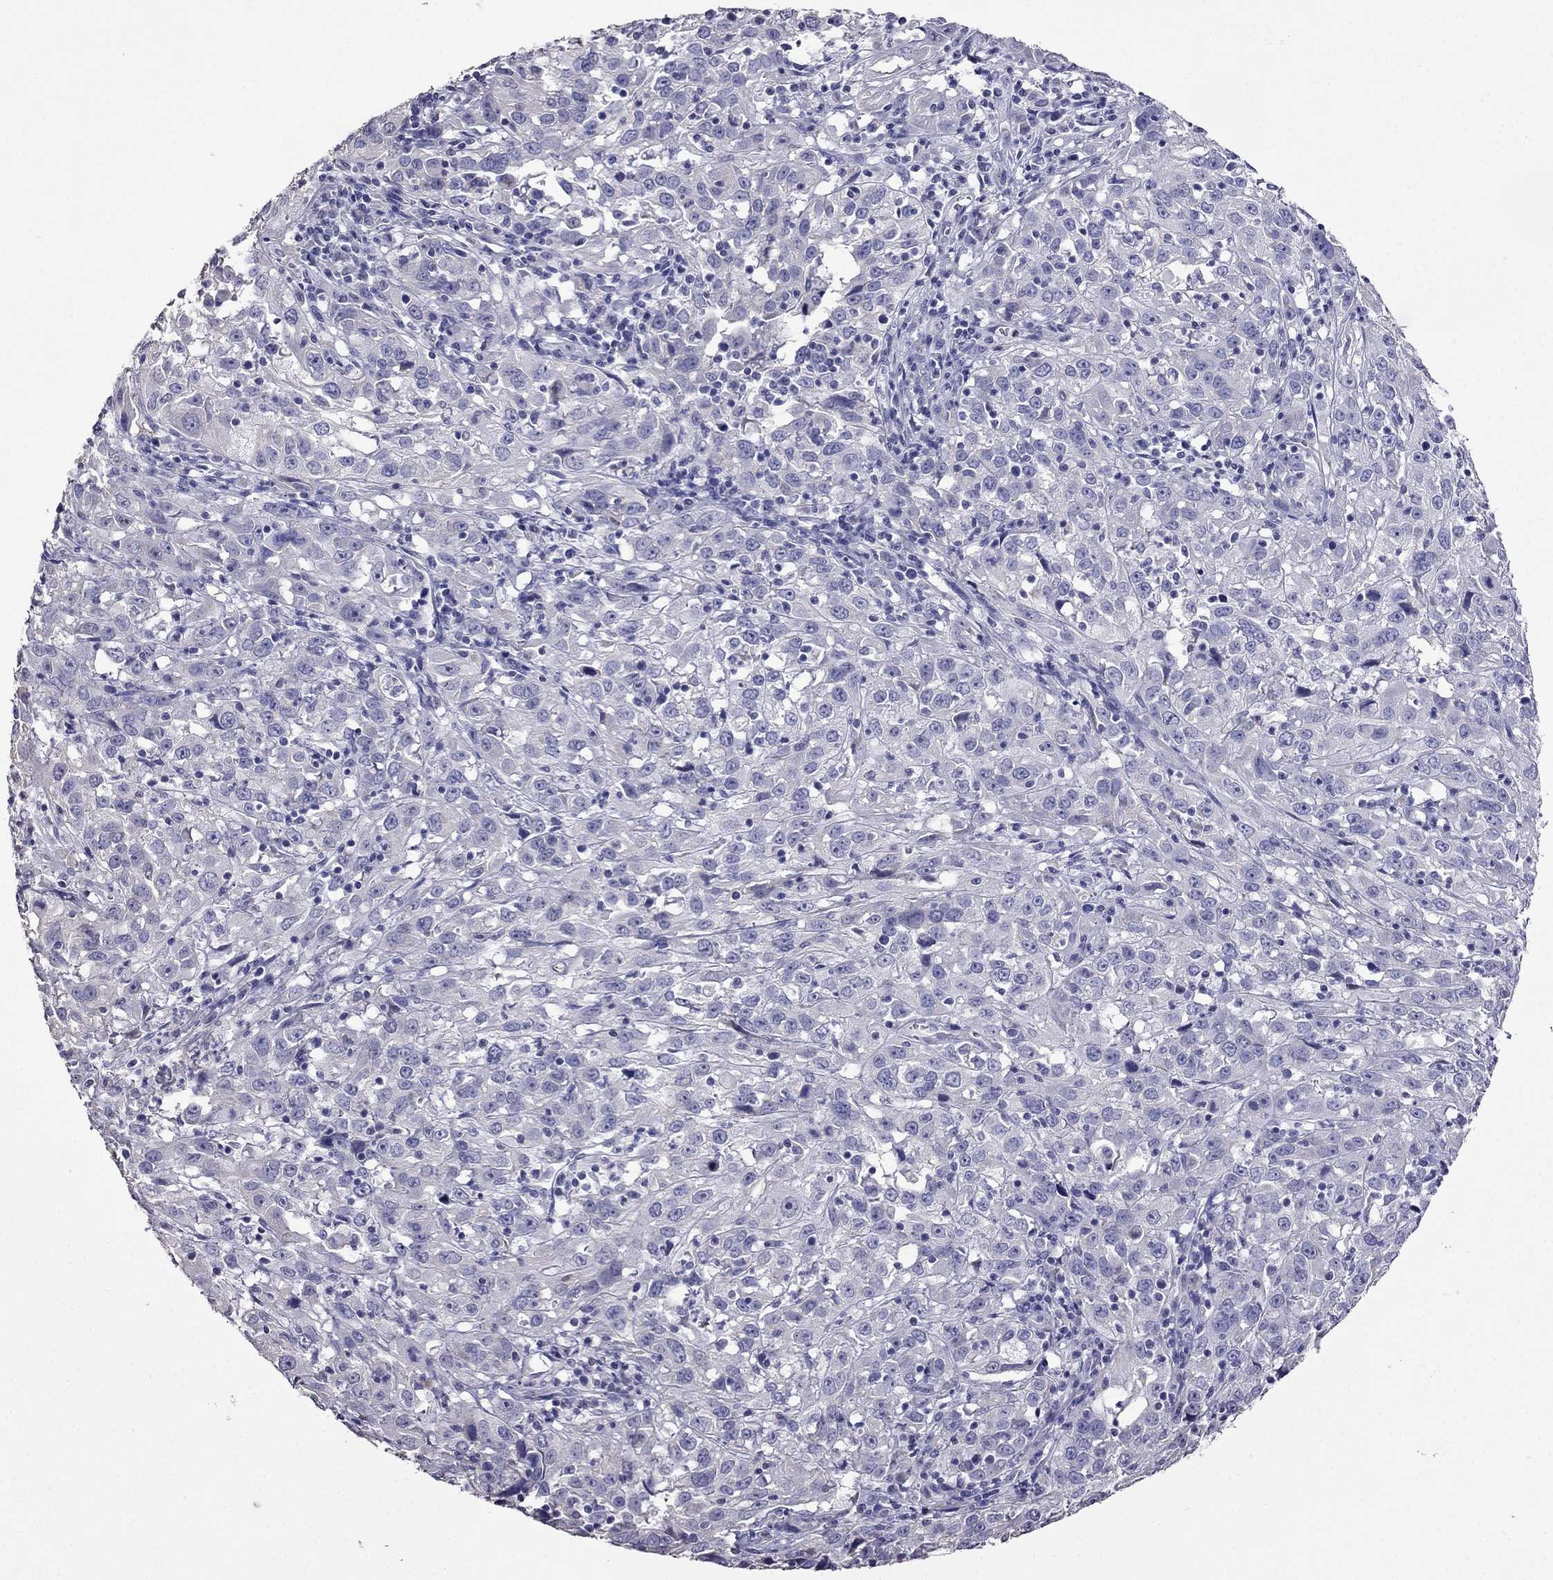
{"staining": {"intensity": "negative", "quantity": "none", "location": "none"}, "tissue": "cervical cancer", "cell_type": "Tumor cells", "image_type": "cancer", "snomed": [{"axis": "morphology", "description": "Squamous cell carcinoma, NOS"}, {"axis": "topography", "description": "Cervix"}], "caption": "High magnification brightfield microscopy of squamous cell carcinoma (cervical) stained with DAB (3,3'-diaminobenzidine) (brown) and counterstained with hematoxylin (blue): tumor cells show no significant staining.", "gene": "AK5", "patient": {"sex": "female", "age": 32}}